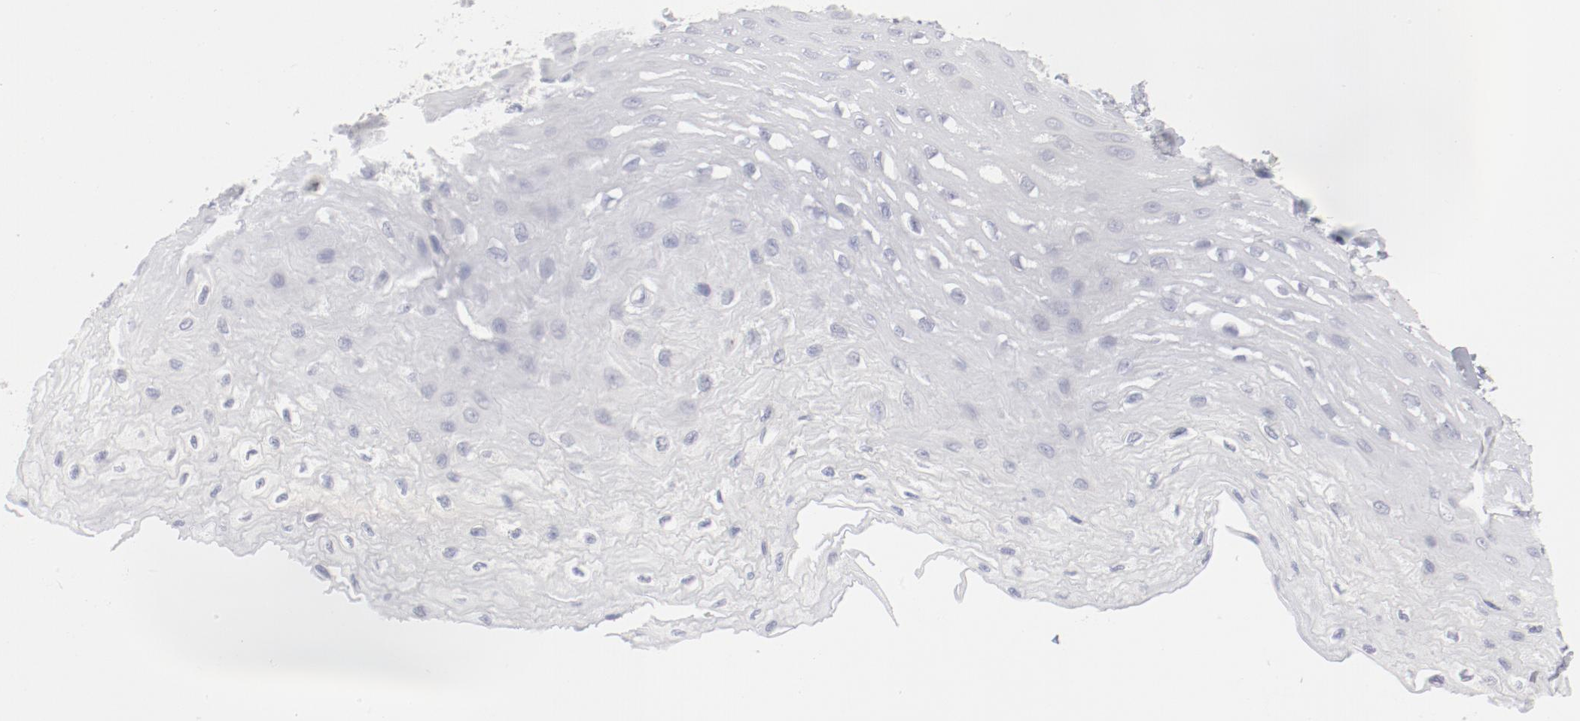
{"staining": {"intensity": "negative", "quantity": "none", "location": "none"}, "tissue": "esophagus", "cell_type": "Squamous epithelial cells", "image_type": "normal", "snomed": [{"axis": "morphology", "description": "Normal tissue, NOS"}, {"axis": "topography", "description": "Esophagus"}], "caption": "Immunohistochemistry (IHC) of normal esophagus displays no staining in squamous epithelial cells.", "gene": "SH3BGR", "patient": {"sex": "female", "age": 72}}